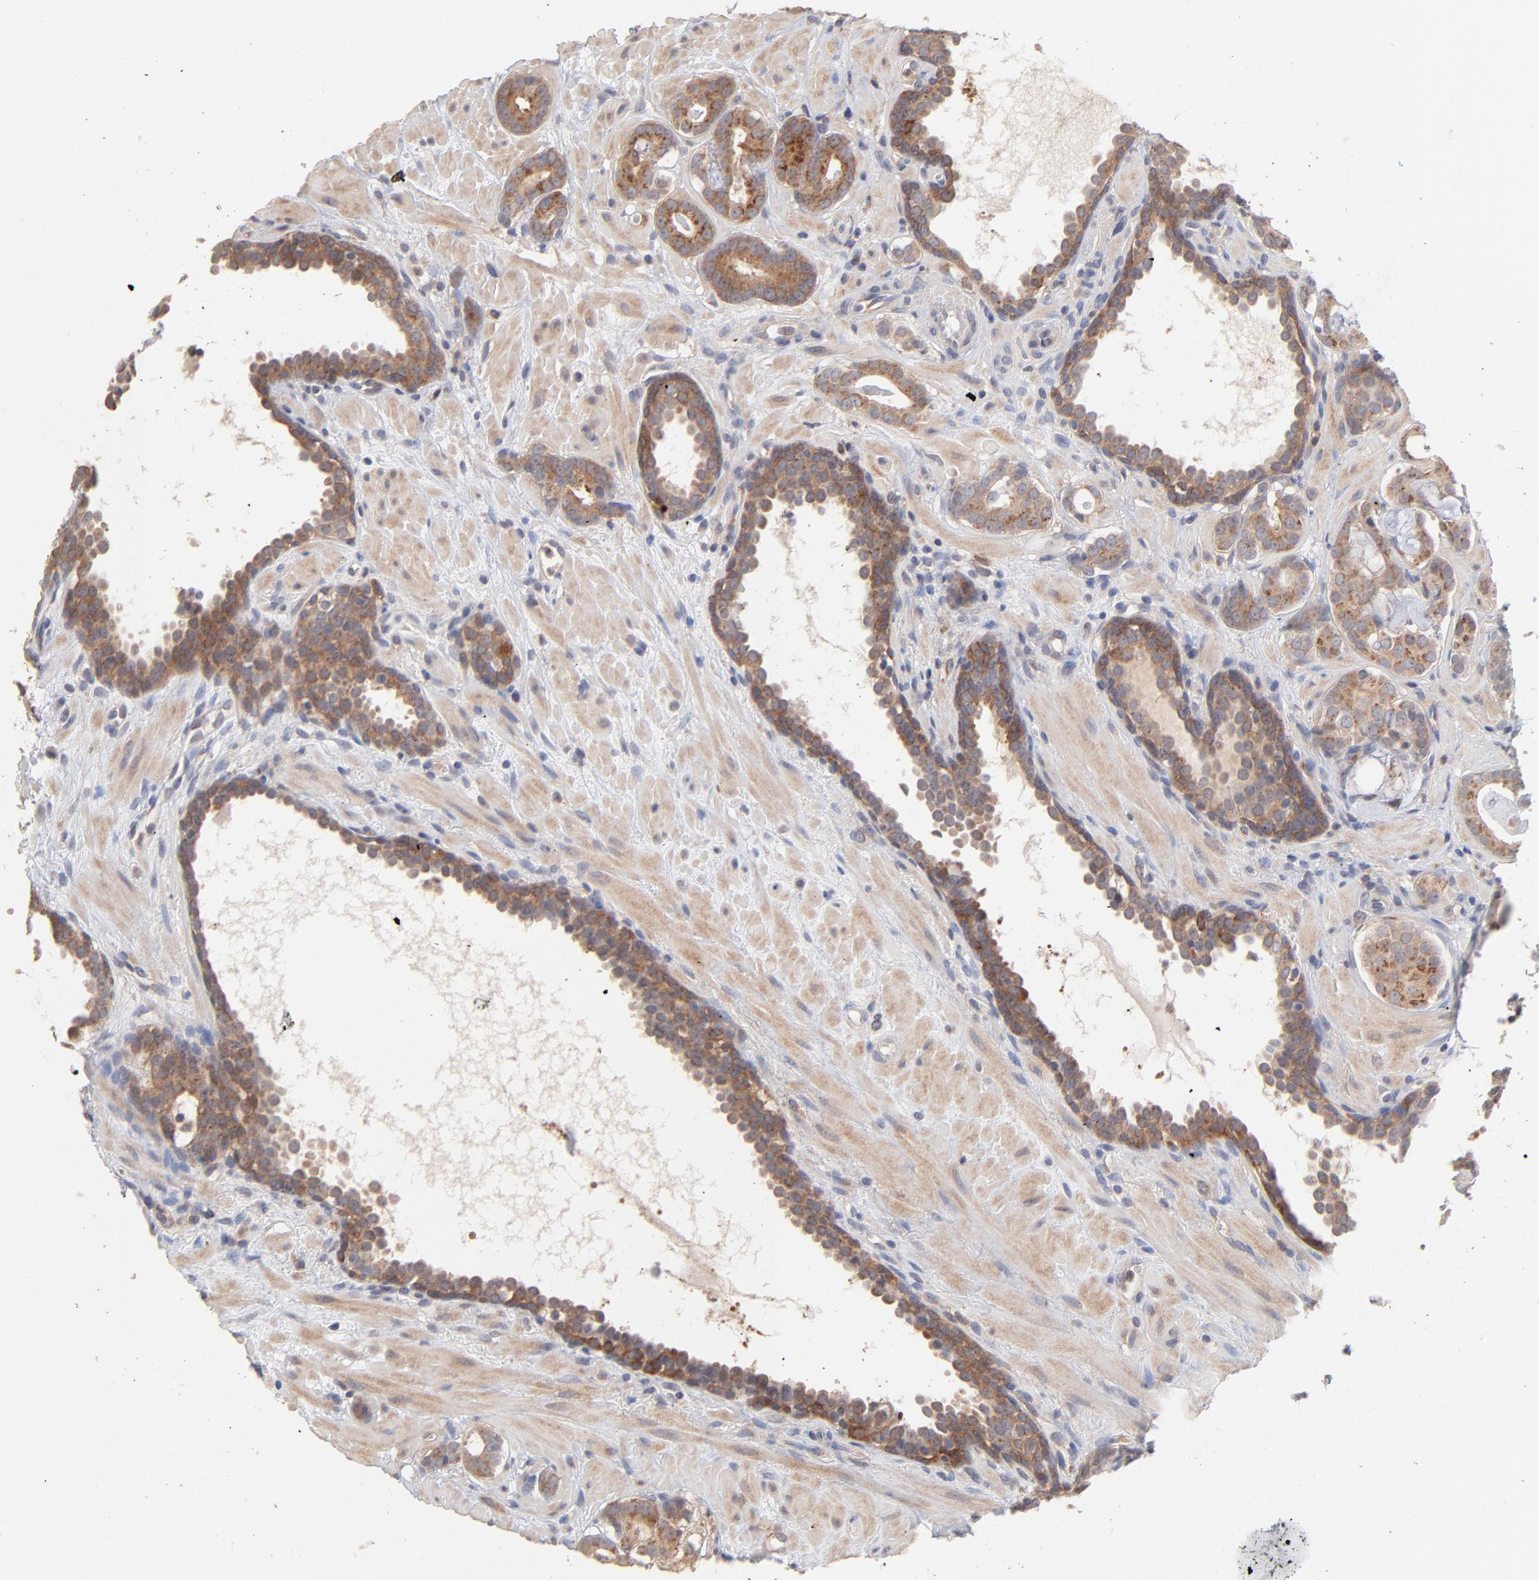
{"staining": {"intensity": "moderate", "quantity": ">75%", "location": "cytoplasmic/membranous"}, "tissue": "prostate cancer", "cell_type": "Tumor cells", "image_type": "cancer", "snomed": [{"axis": "morphology", "description": "Adenocarcinoma, Low grade"}, {"axis": "topography", "description": "Prostate"}], "caption": "A photomicrograph showing moderate cytoplasmic/membranous positivity in approximately >75% of tumor cells in prostate low-grade adenocarcinoma, as visualized by brown immunohistochemical staining.", "gene": "IVNS1ABP", "patient": {"sex": "male", "age": 57}}